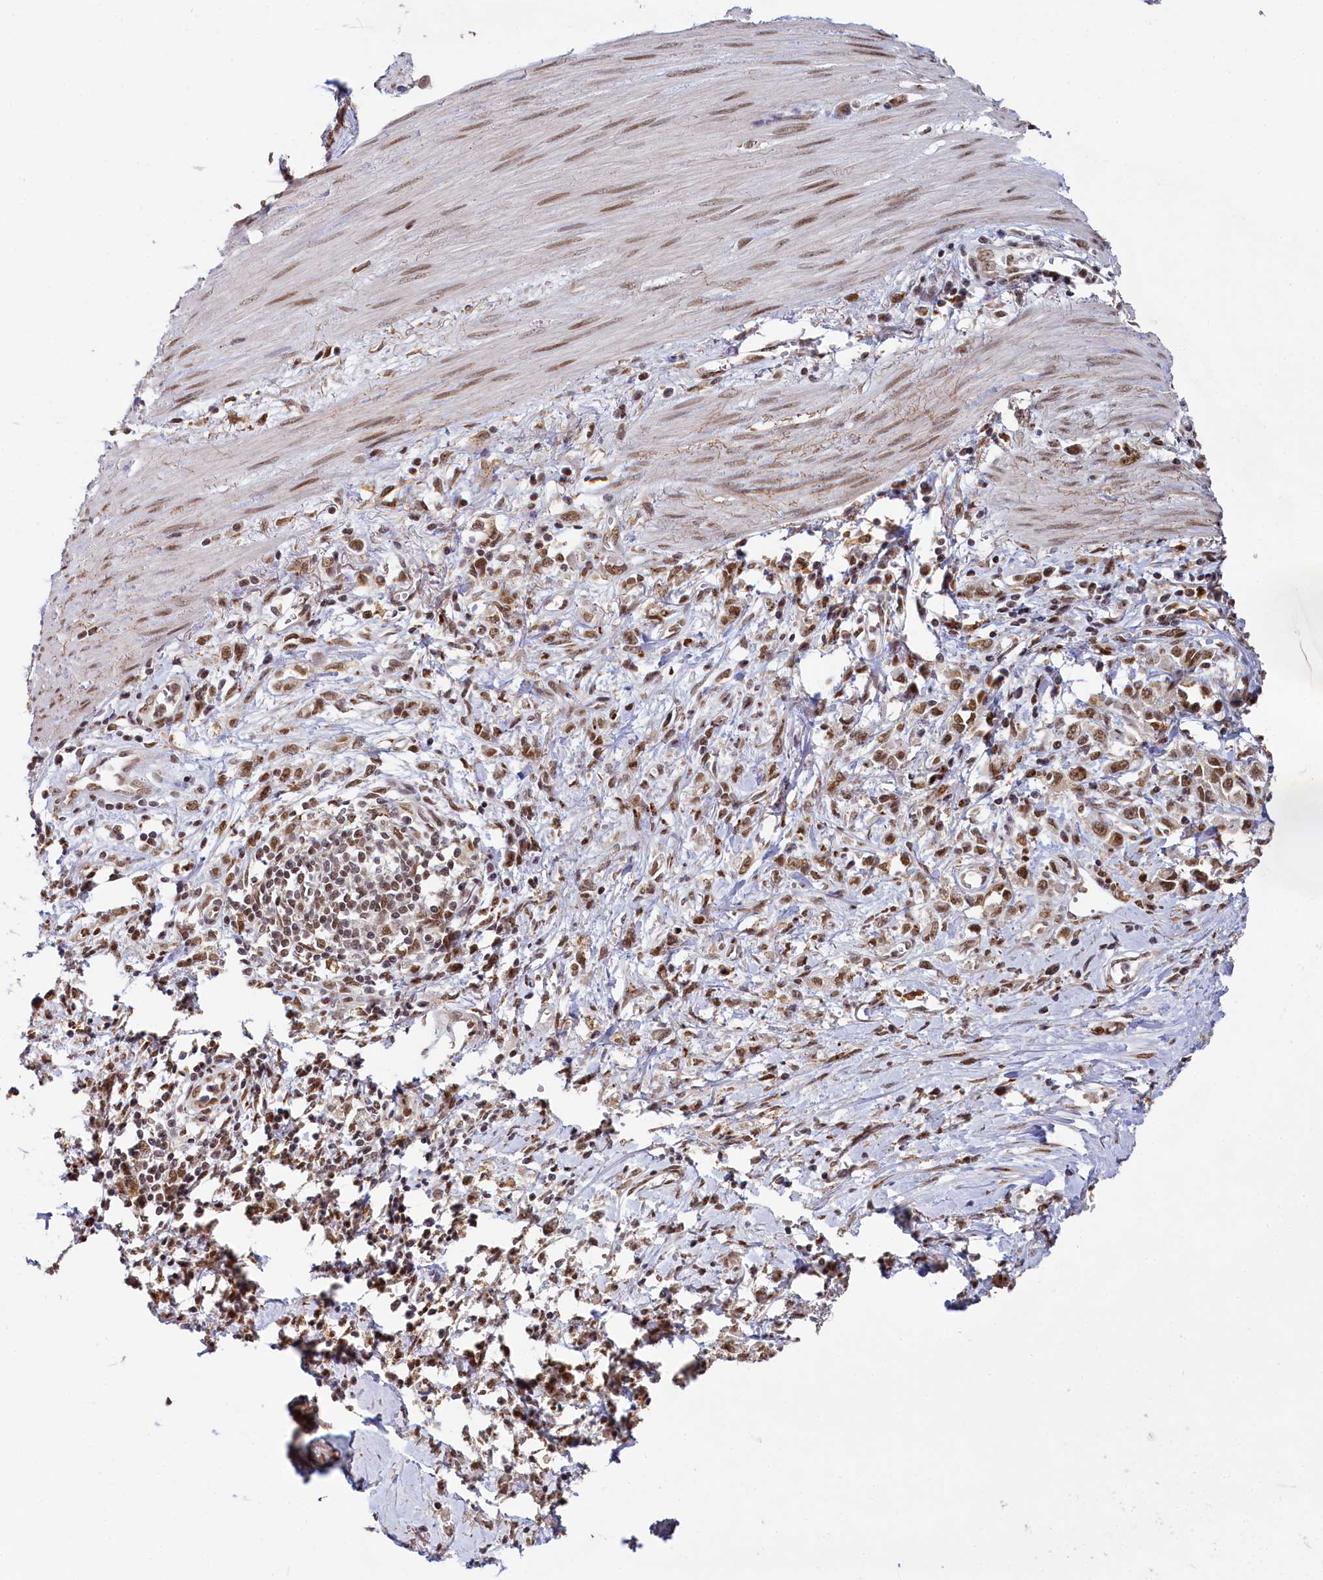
{"staining": {"intensity": "moderate", "quantity": ">75%", "location": "nuclear"}, "tissue": "stomach cancer", "cell_type": "Tumor cells", "image_type": "cancer", "snomed": [{"axis": "morphology", "description": "Adenocarcinoma, NOS"}, {"axis": "topography", "description": "Stomach"}], "caption": "Immunohistochemical staining of human stomach adenocarcinoma reveals medium levels of moderate nuclear protein staining in about >75% of tumor cells.", "gene": "PPHLN1", "patient": {"sex": "female", "age": 76}}